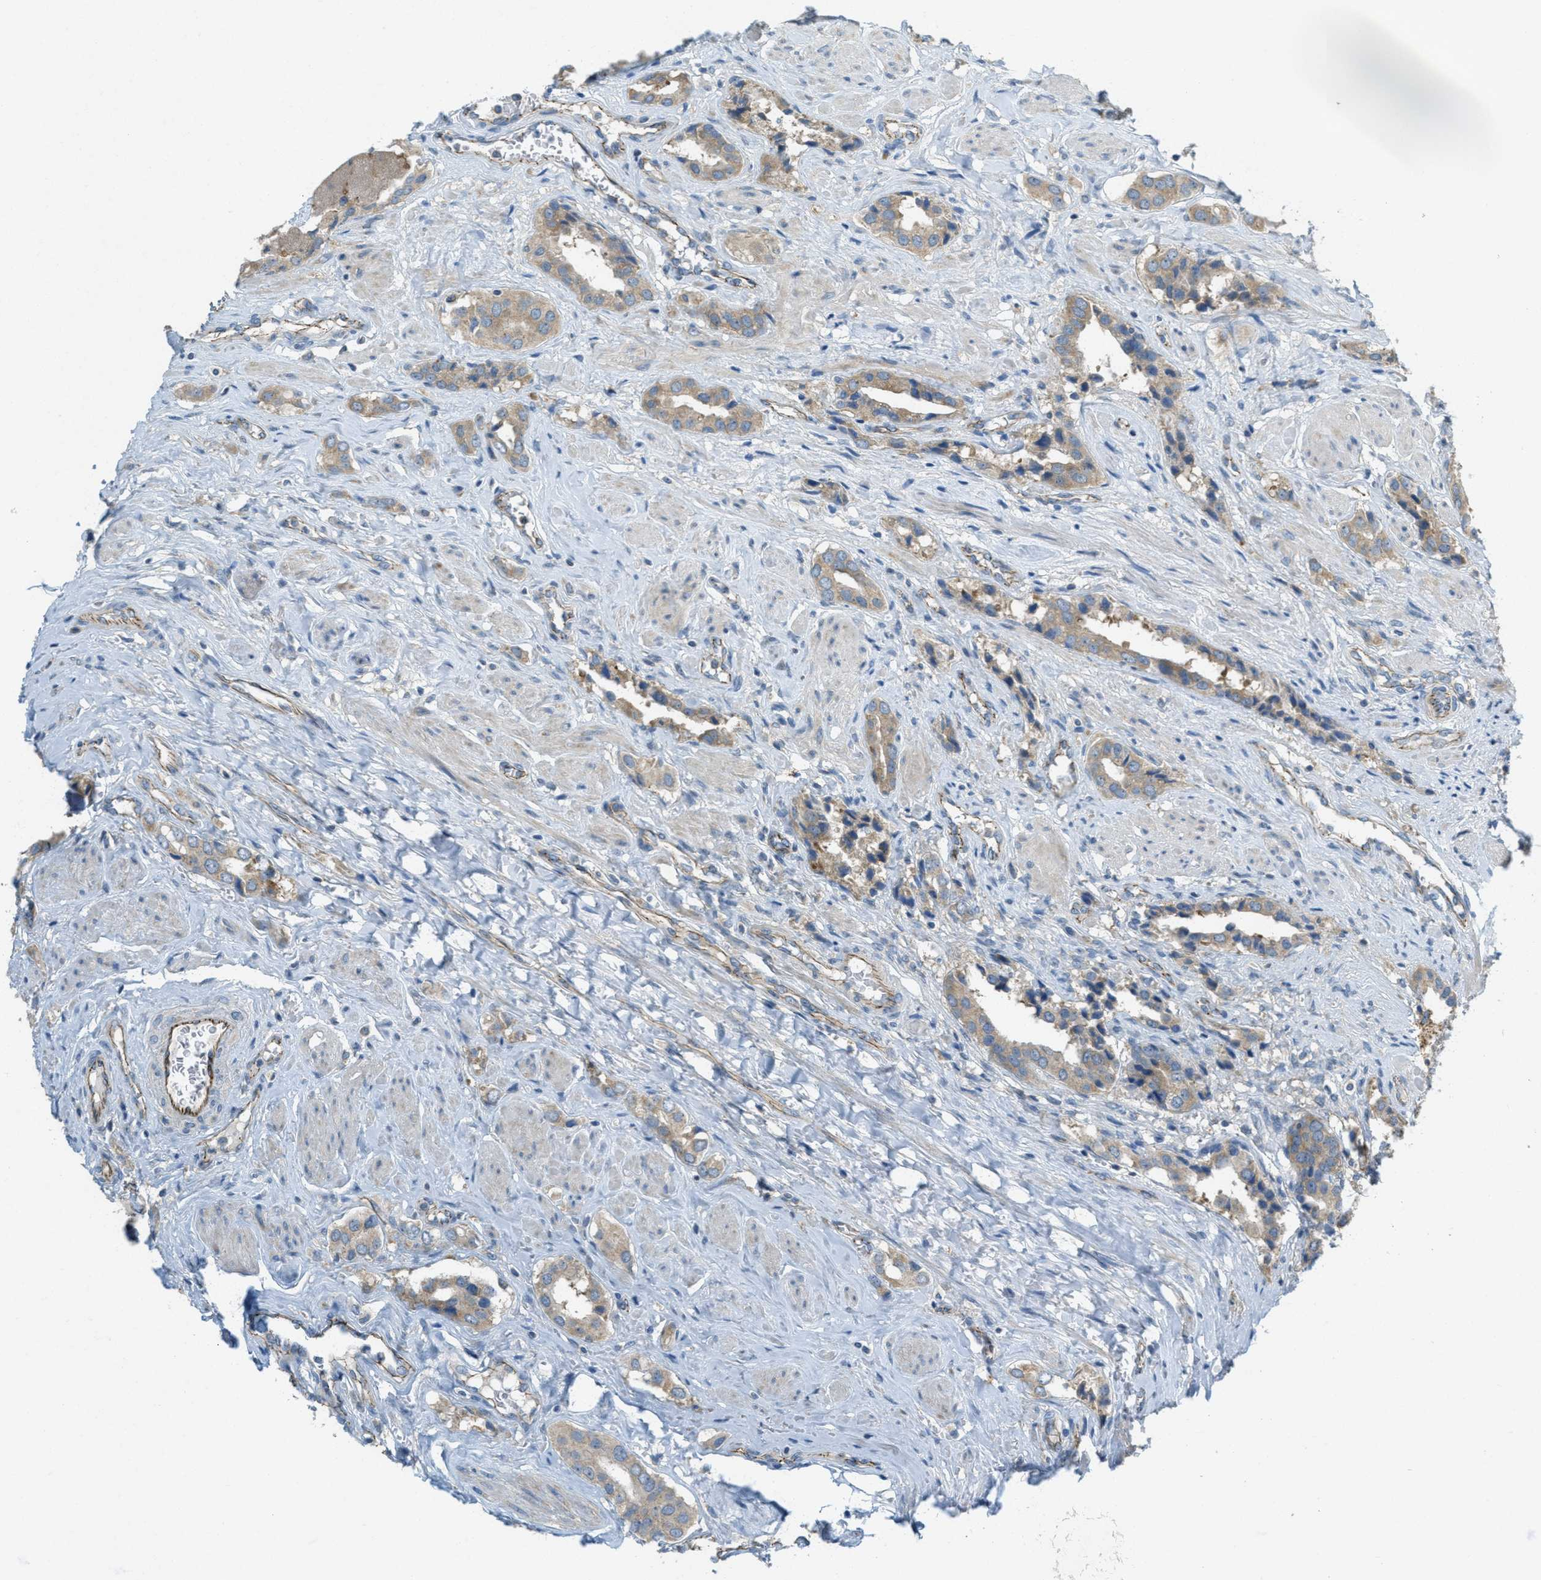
{"staining": {"intensity": "weak", "quantity": ">75%", "location": "cytoplasmic/membranous"}, "tissue": "prostate cancer", "cell_type": "Tumor cells", "image_type": "cancer", "snomed": [{"axis": "morphology", "description": "Adenocarcinoma, High grade"}, {"axis": "topography", "description": "Prostate"}], "caption": "Protein expression analysis of human prostate cancer (high-grade adenocarcinoma) reveals weak cytoplasmic/membranous expression in about >75% of tumor cells.", "gene": "JCAD", "patient": {"sex": "male", "age": 52}}